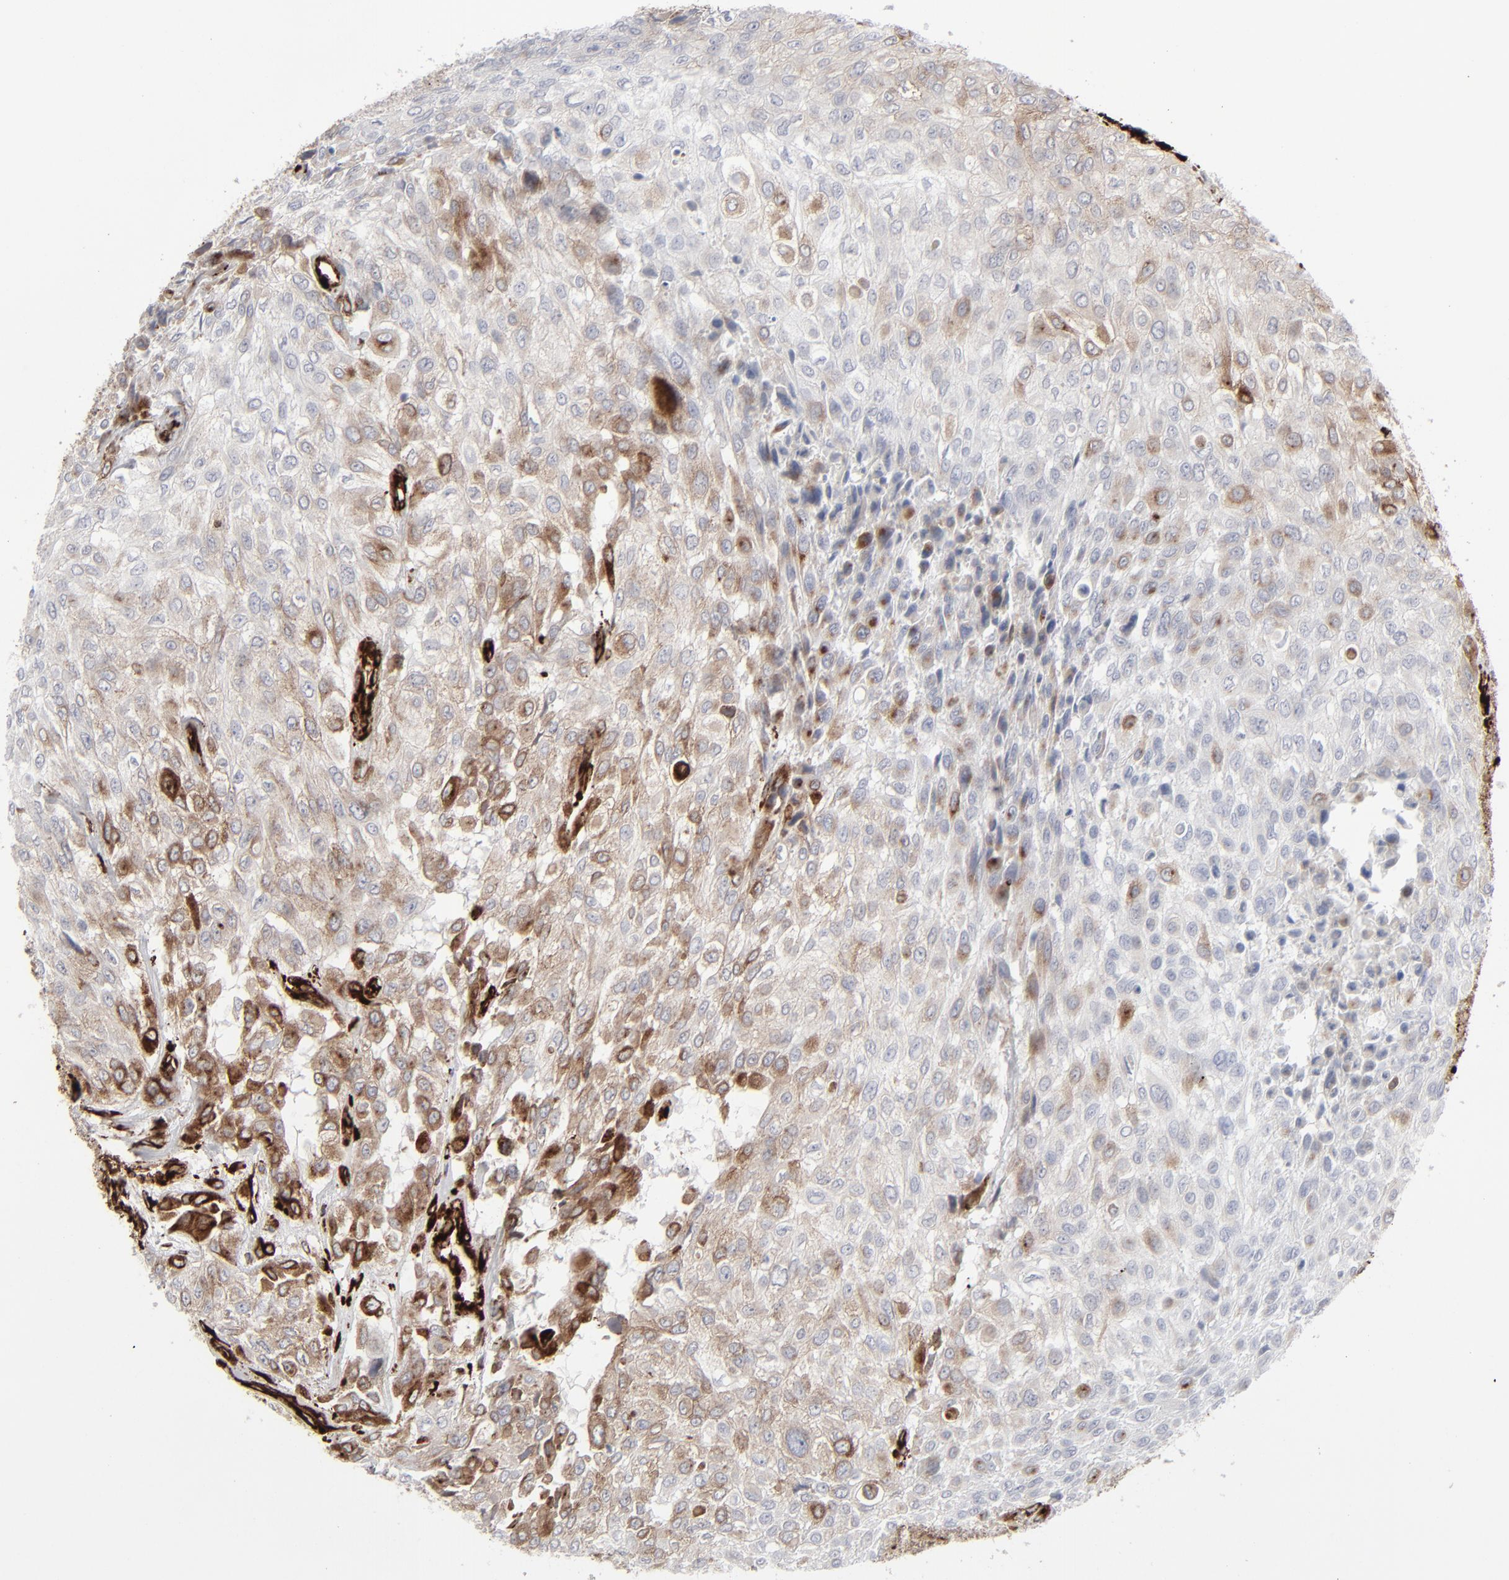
{"staining": {"intensity": "strong", "quantity": "25%-75%", "location": "cytoplasmic/membranous"}, "tissue": "urothelial cancer", "cell_type": "Tumor cells", "image_type": "cancer", "snomed": [{"axis": "morphology", "description": "Urothelial carcinoma, High grade"}, {"axis": "topography", "description": "Urinary bladder"}], "caption": "This photomicrograph shows high-grade urothelial carcinoma stained with immunohistochemistry (IHC) to label a protein in brown. The cytoplasmic/membranous of tumor cells show strong positivity for the protein. Nuclei are counter-stained blue.", "gene": "SPARC", "patient": {"sex": "male", "age": 57}}